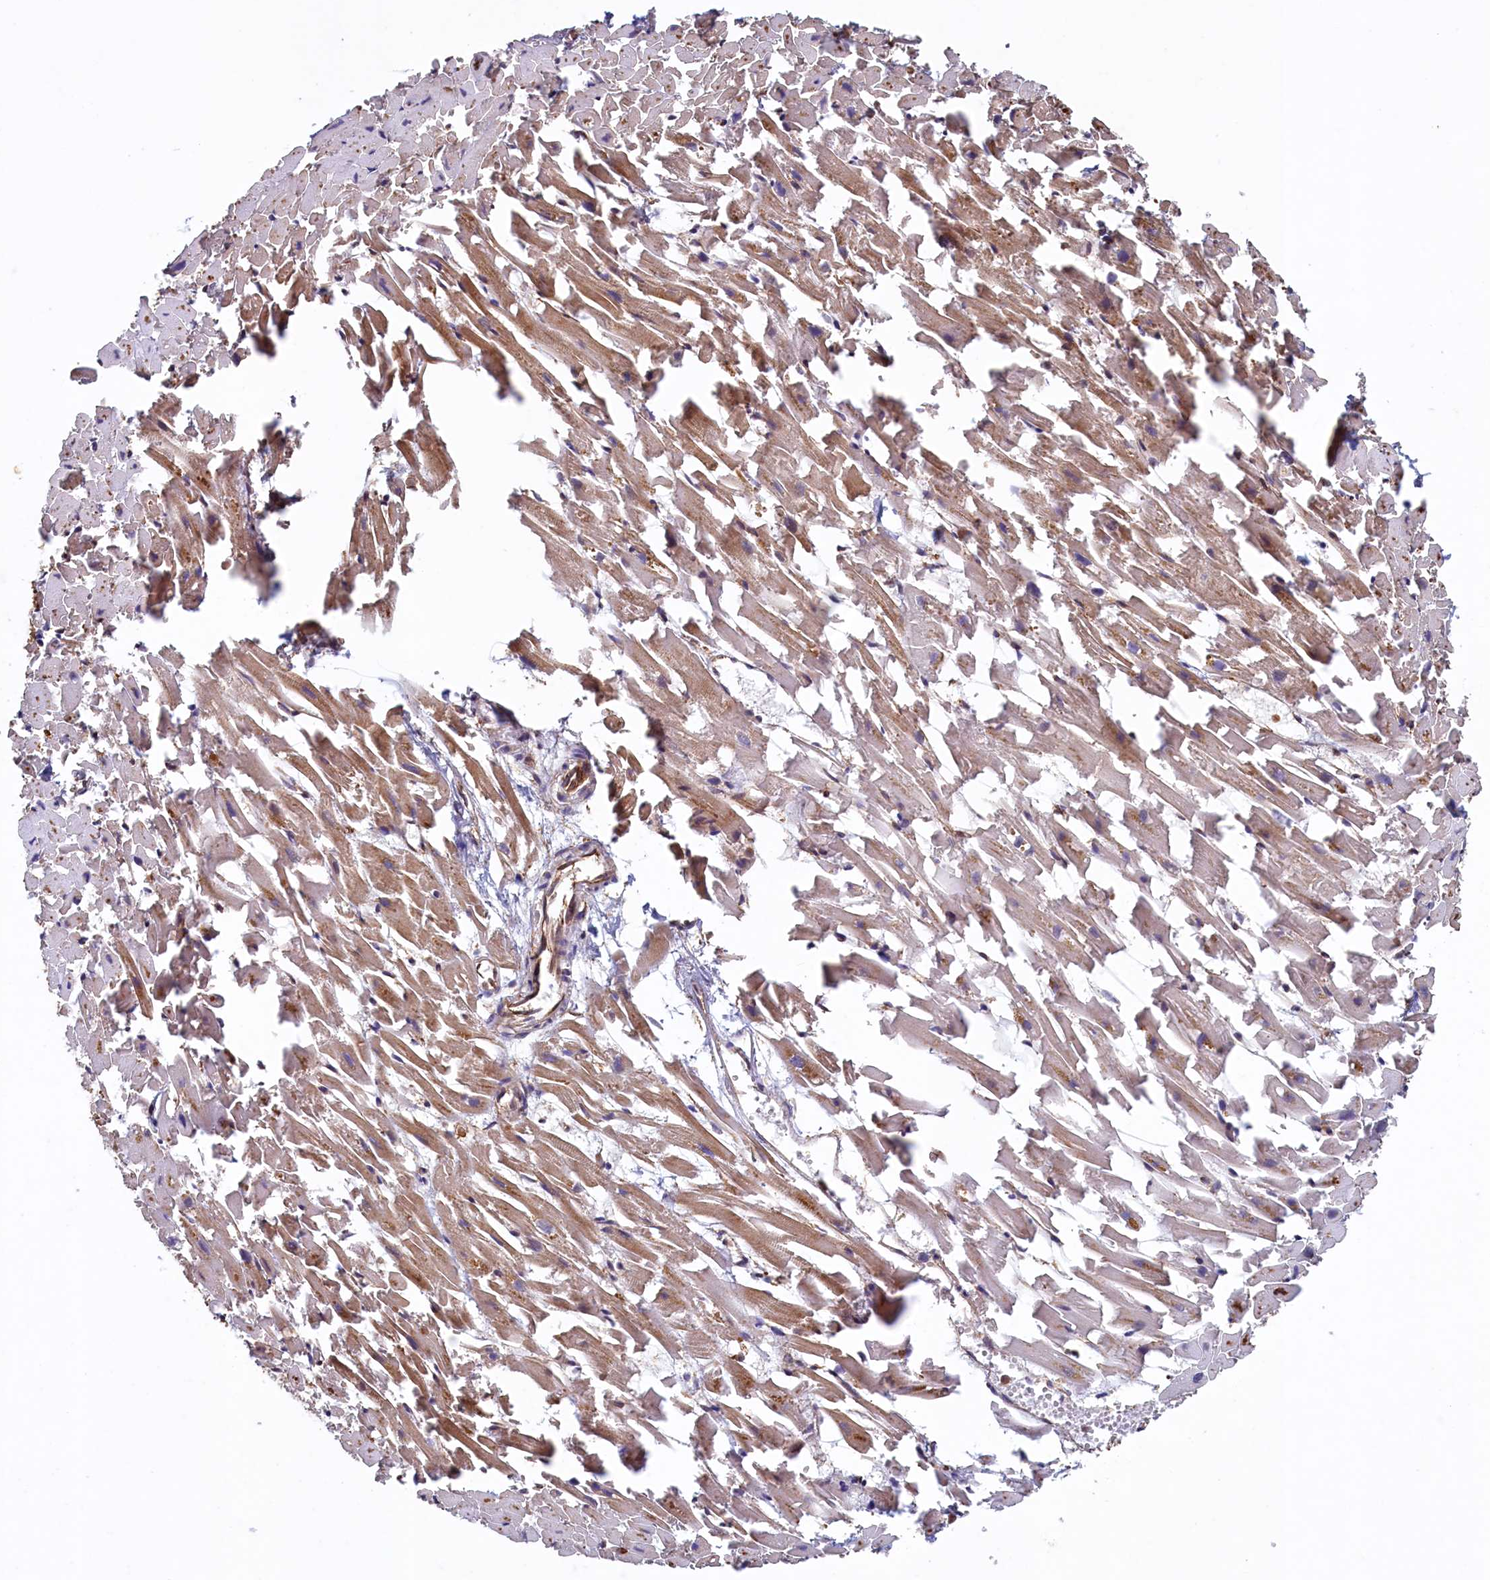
{"staining": {"intensity": "moderate", "quantity": "25%-75%", "location": "cytoplasmic/membranous"}, "tissue": "heart muscle", "cell_type": "Cardiomyocytes", "image_type": "normal", "snomed": [{"axis": "morphology", "description": "Normal tissue, NOS"}, {"axis": "topography", "description": "Heart"}], "caption": "Immunohistochemical staining of normal human heart muscle reveals moderate cytoplasmic/membranous protein positivity in about 25%-75% of cardiomyocytes. (Brightfield microscopy of DAB IHC at high magnification).", "gene": "UBE3B", "patient": {"sex": "female", "age": 64}}